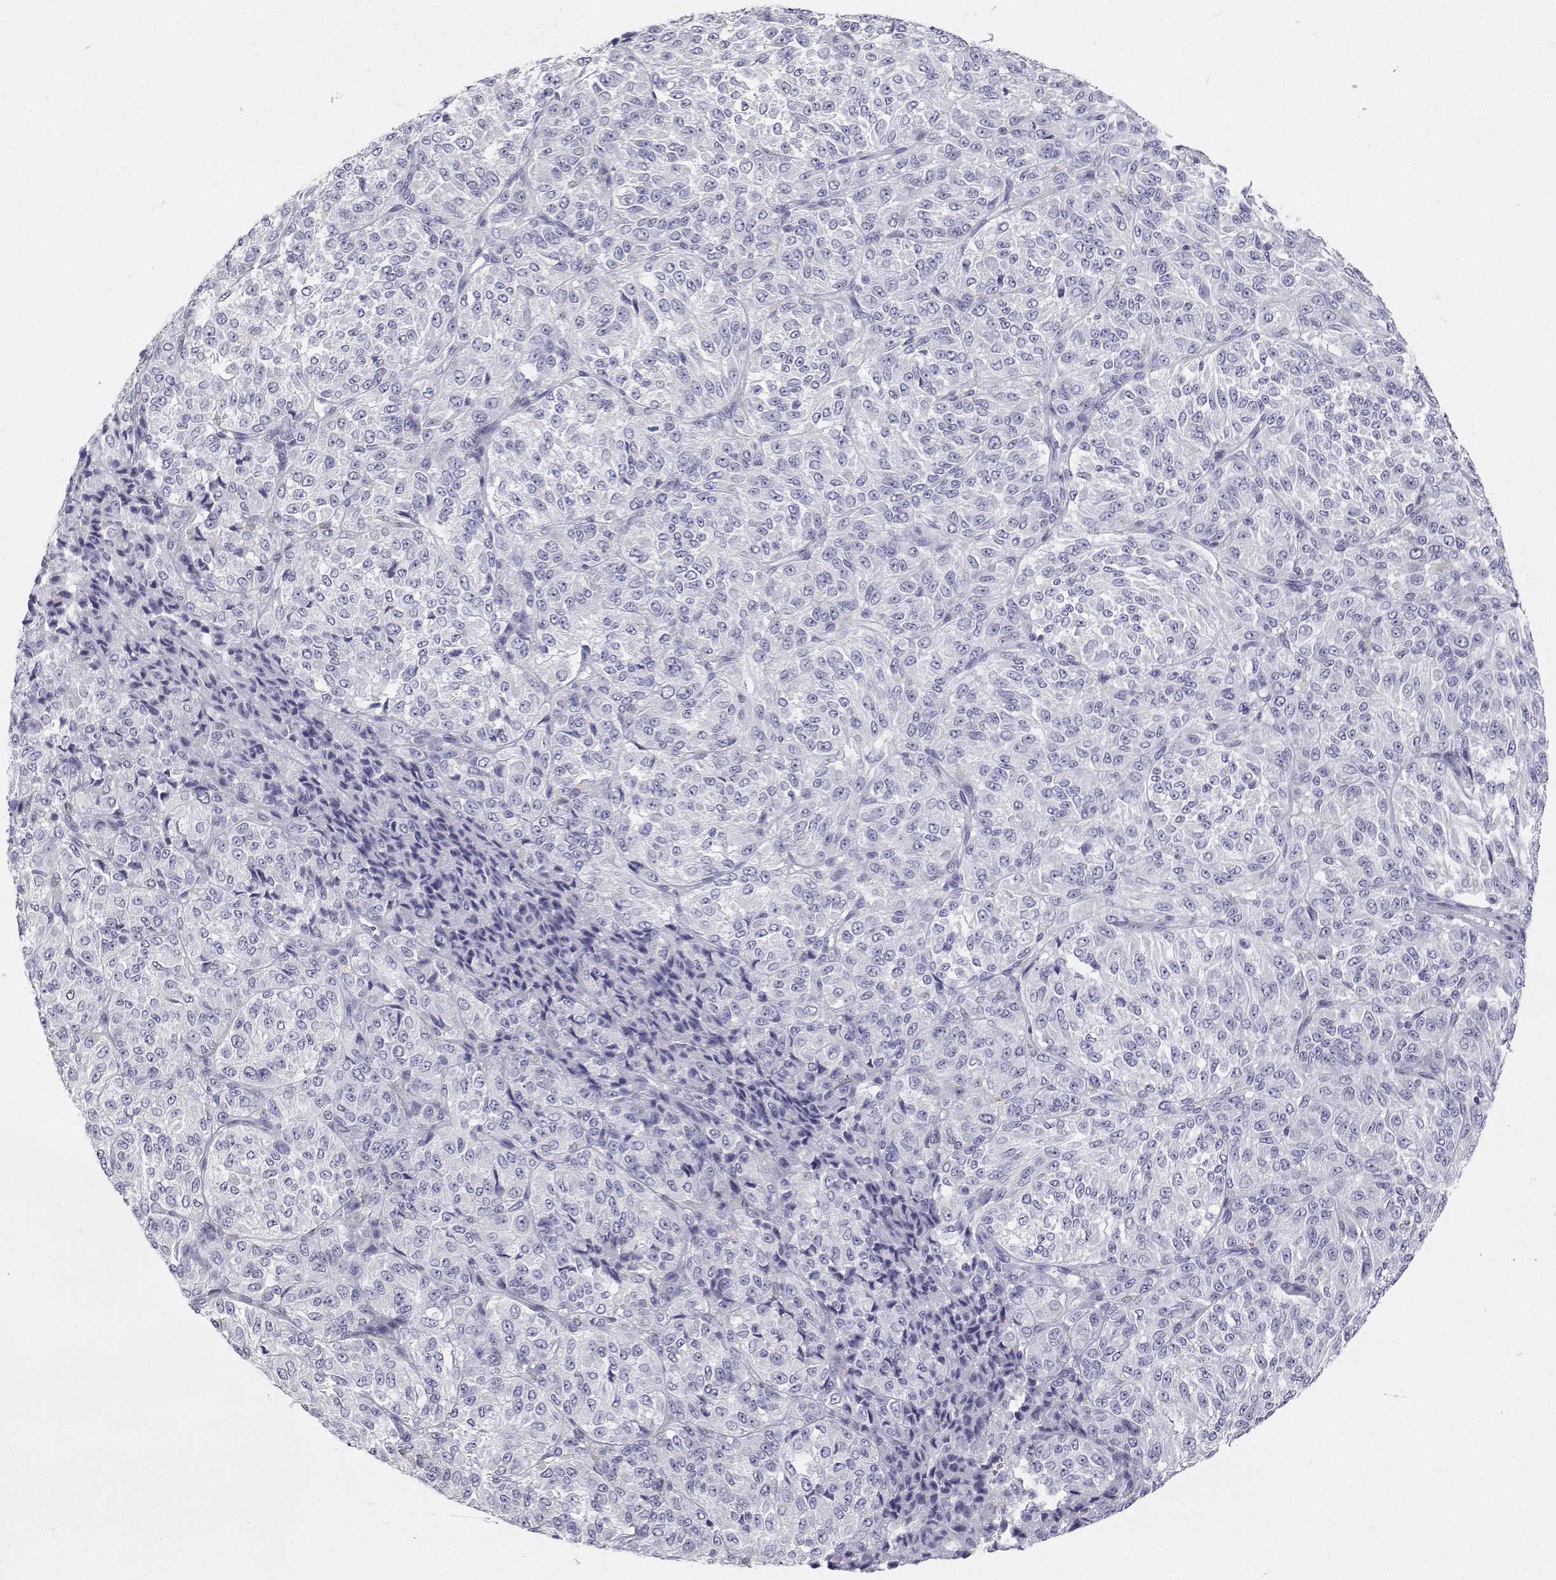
{"staining": {"intensity": "negative", "quantity": "none", "location": "none"}, "tissue": "melanoma", "cell_type": "Tumor cells", "image_type": "cancer", "snomed": [{"axis": "morphology", "description": "Malignant melanoma, Metastatic site"}, {"axis": "topography", "description": "Brain"}], "caption": "This is an immunohistochemistry histopathology image of human malignant melanoma (metastatic site). There is no expression in tumor cells.", "gene": "TTN", "patient": {"sex": "female", "age": 56}}